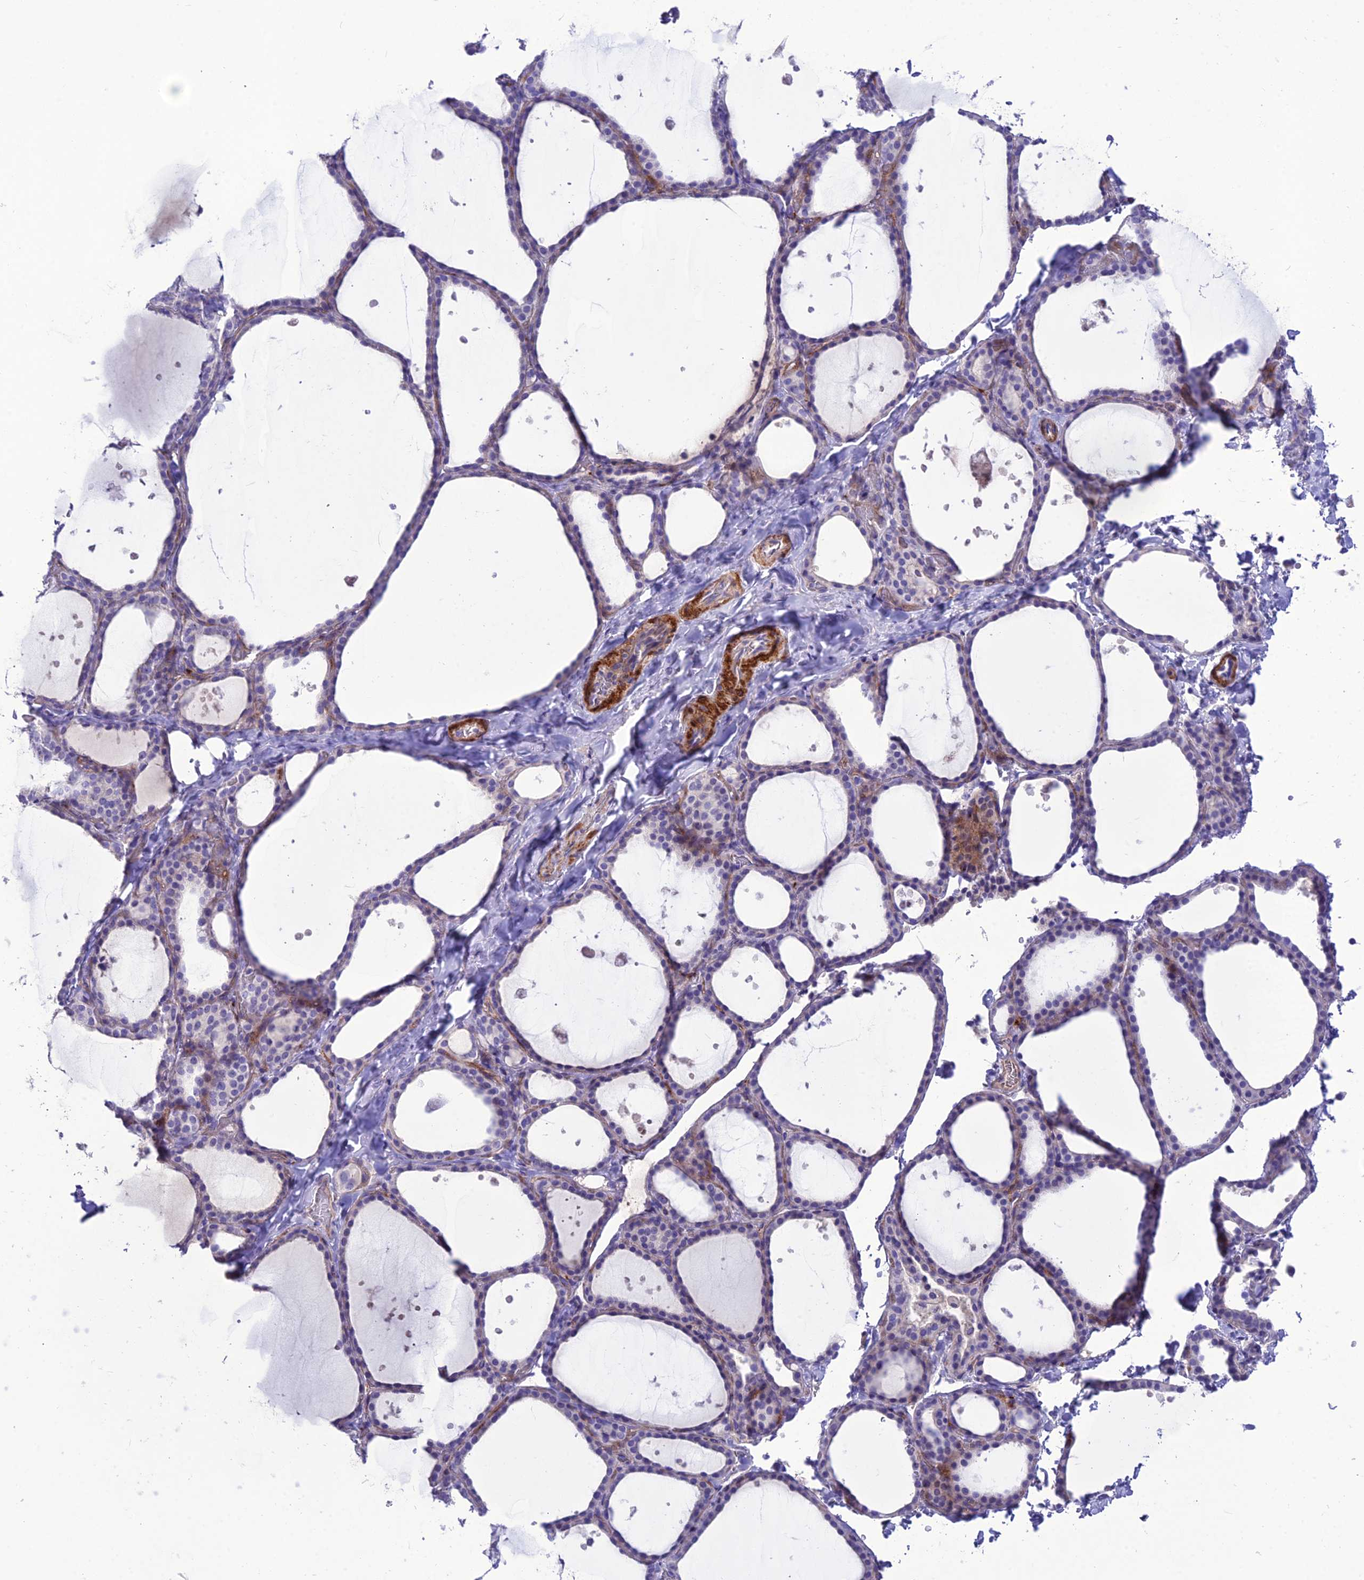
{"staining": {"intensity": "weak", "quantity": "25%-75%", "location": "cytoplasmic/membranous"}, "tissue": "thyroid gland", "cell_type": "Glandular cells", "image_type": "normal", "snomed": [{"axis": "morphology", "description": "Normal tissue, NOS"}, {"axis": "topography", "description": "Thyroid gland"}], "caption": "This image shows immunohistochemistry staining of normal human thyroid gland, with low weak cytoplasmic/membranous expression in about 25%-75% of glandular cells.", "gene": "TEKT3", "patient": {"sex": "female", "age": 44}}